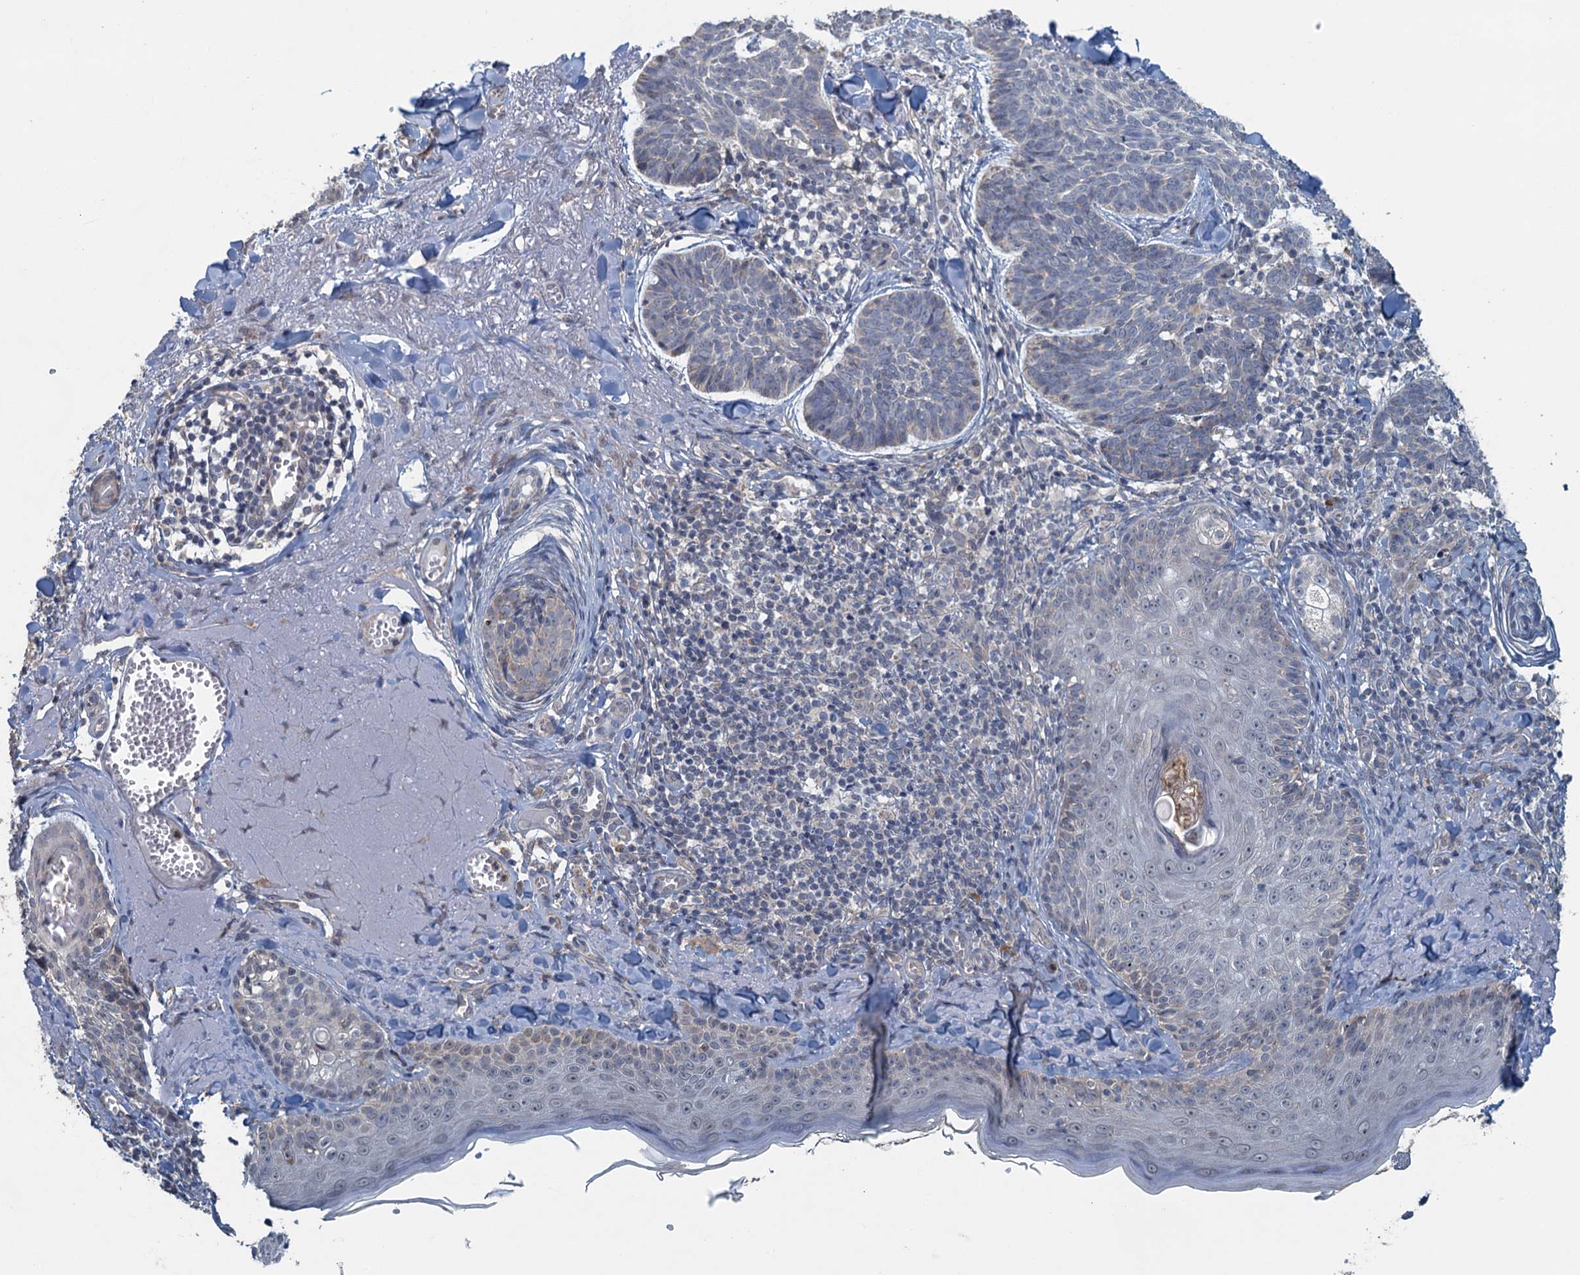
{"staining": {"intensity": "negative", "quantity": "none", "location": "none"}, "tissue": "skin cancer", "cell_type": "Tumor cells", "image_type": "cancer", "snomed": [{"axis": "morphology", "description": "Basal cell carcinoma"}, {"axis": "topography", "description": "Skin"}], "caption": "DAB (3,3'-diaminobenzidine) immunohistochemical staining of human skin cancer (basal cell carcinoma) shows no significant positivity in tumor cells. The staining was performed using DAB to visualize the protein expression in brown, while the nuclei were stained in blue with hematoxylin (Magnification: 20x).", "gene": "TEX35", "patient": {"sex": "female", "age": 74}}